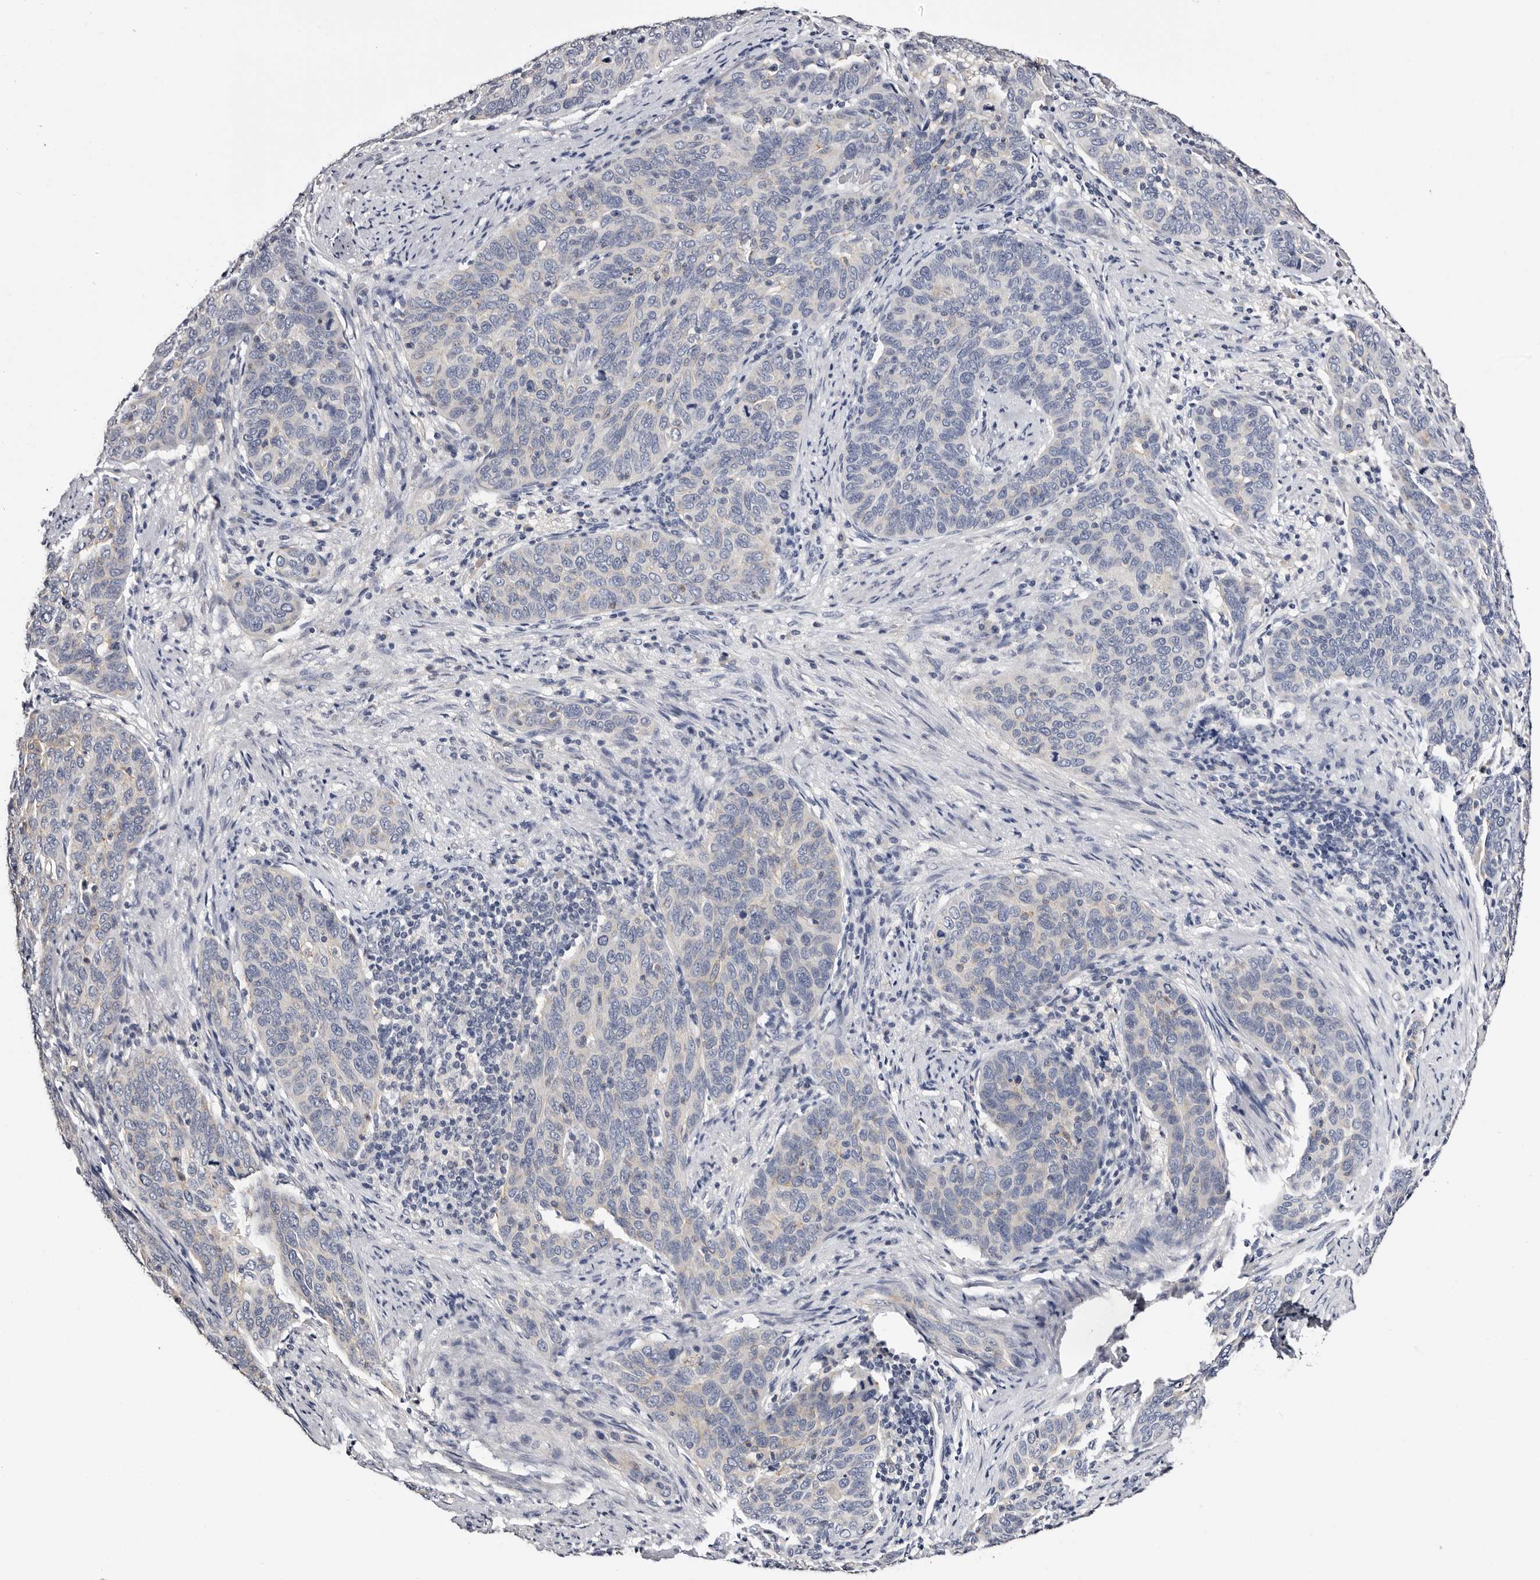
{"staining": {"intensity": "negative", "quantity": "none", "location": "none"}, "tissue": "cervical cancer", "cell_type": "Tumor cells", "image_type": "cancer", "snomed": [{"axis": "morphology", "description": "Squamous cell carcinoma, NOS"}, {"axis": "topography", "description": "Cervix"}], "caption": "Immunohistochemistry photomicrograph of neoplastic tissue: human cervical cancer (squamous cell carcinoma) stained with DAB displays no significant protein expression in tumor cells.", "gene": "ROM1", "patient": {"sex": "female", "age": 60}}